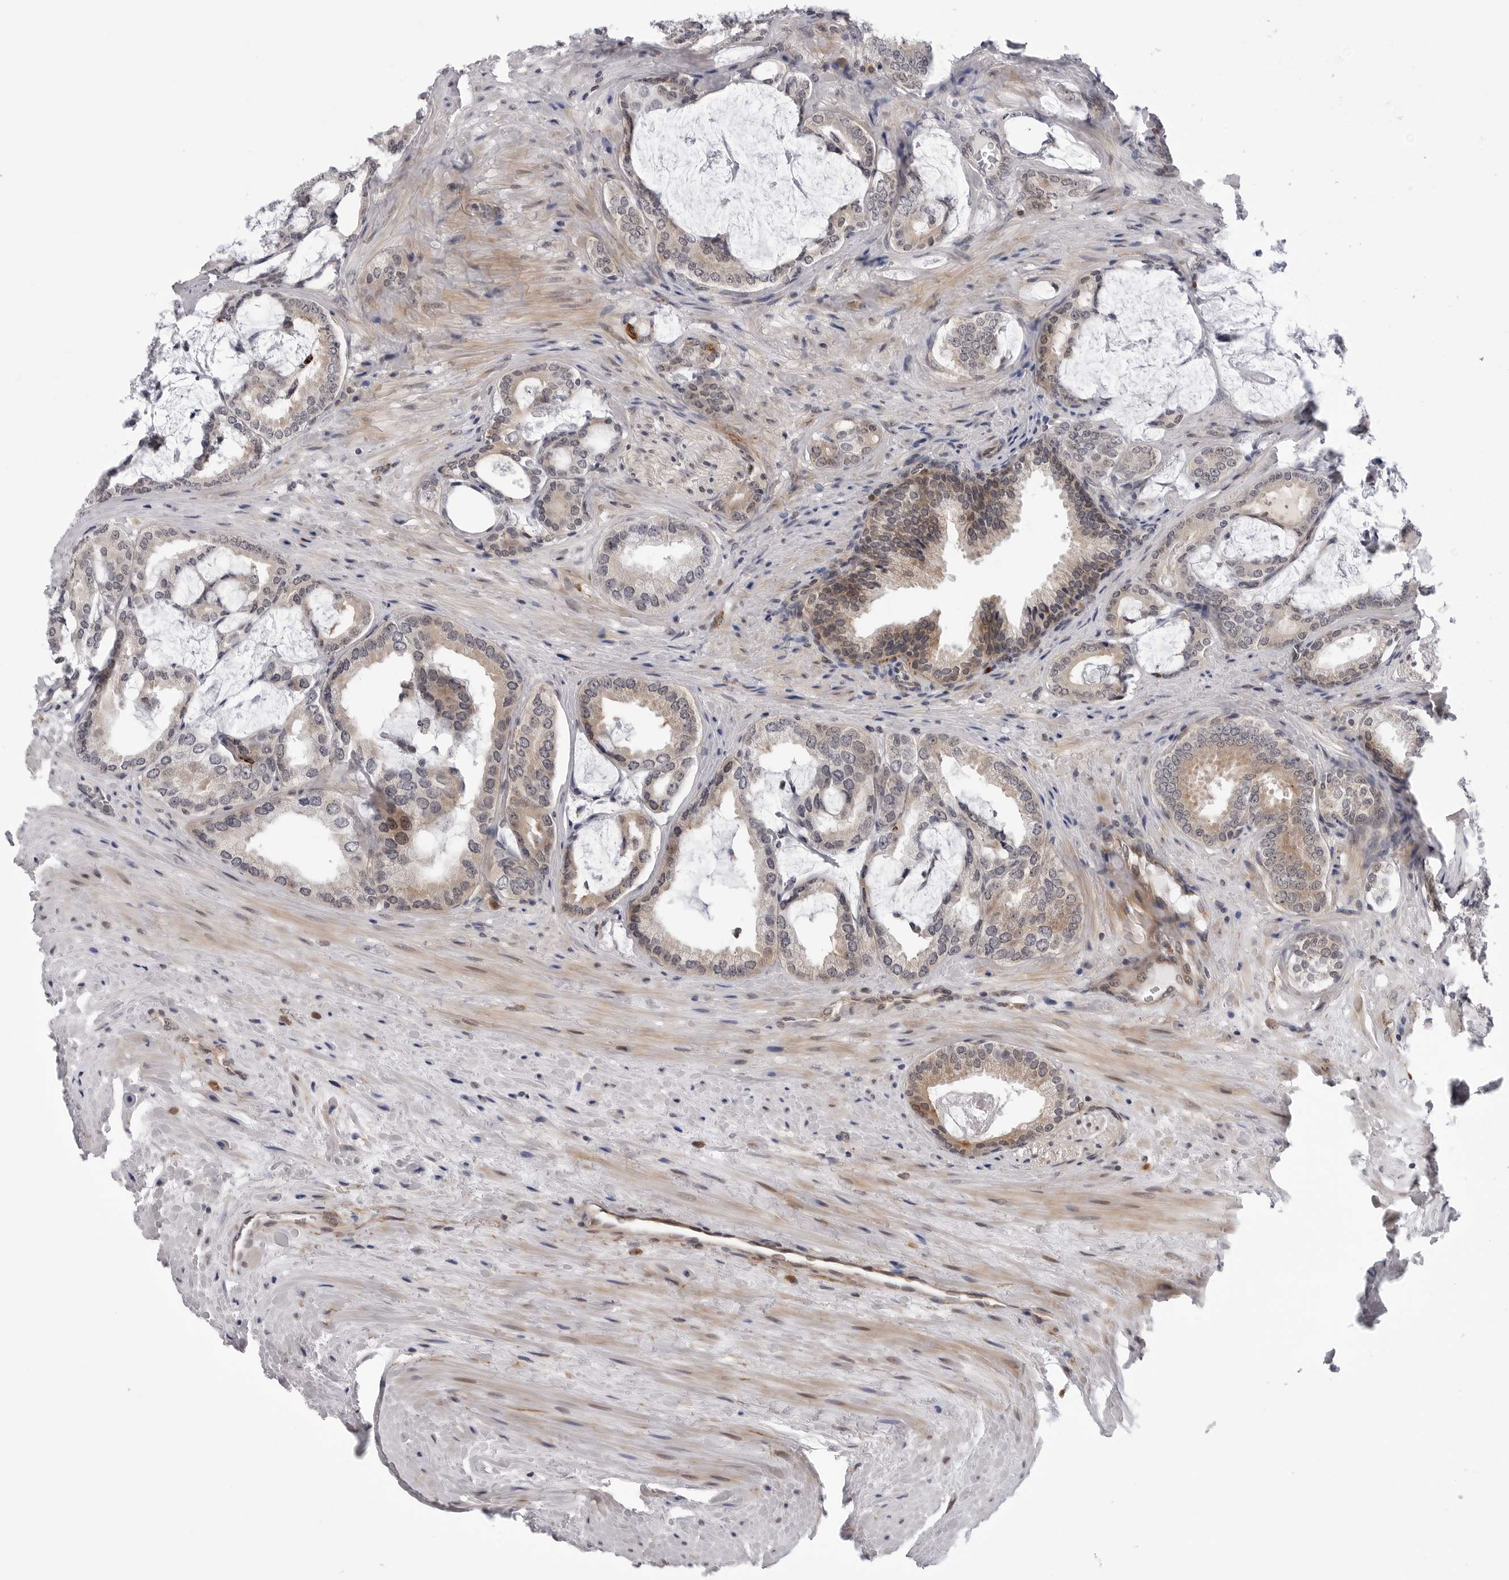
{"staining": {"intensity": "weak", "quantity": ">75%", "location": "cytoplasmic/membranous"}, "tissue": "prostate cancer", "cell_type": "Tumor cells", "image_type": "cancer", "snomed": [{"axis": "morphology", "description": "Adenocarcinoma, Low grade"}, {"axis": "topography", "description": "Prostate"}], "caption": "IHC (DAB) staining of human prostate cancer (adenocarcinoma (low-grade)) exhibits weak cytoplasmic/membranous protein positivity in approximately >75% of tumor cells.", "gene": "KIAA1614", "patient": {"sex": "male", "age": 71}}